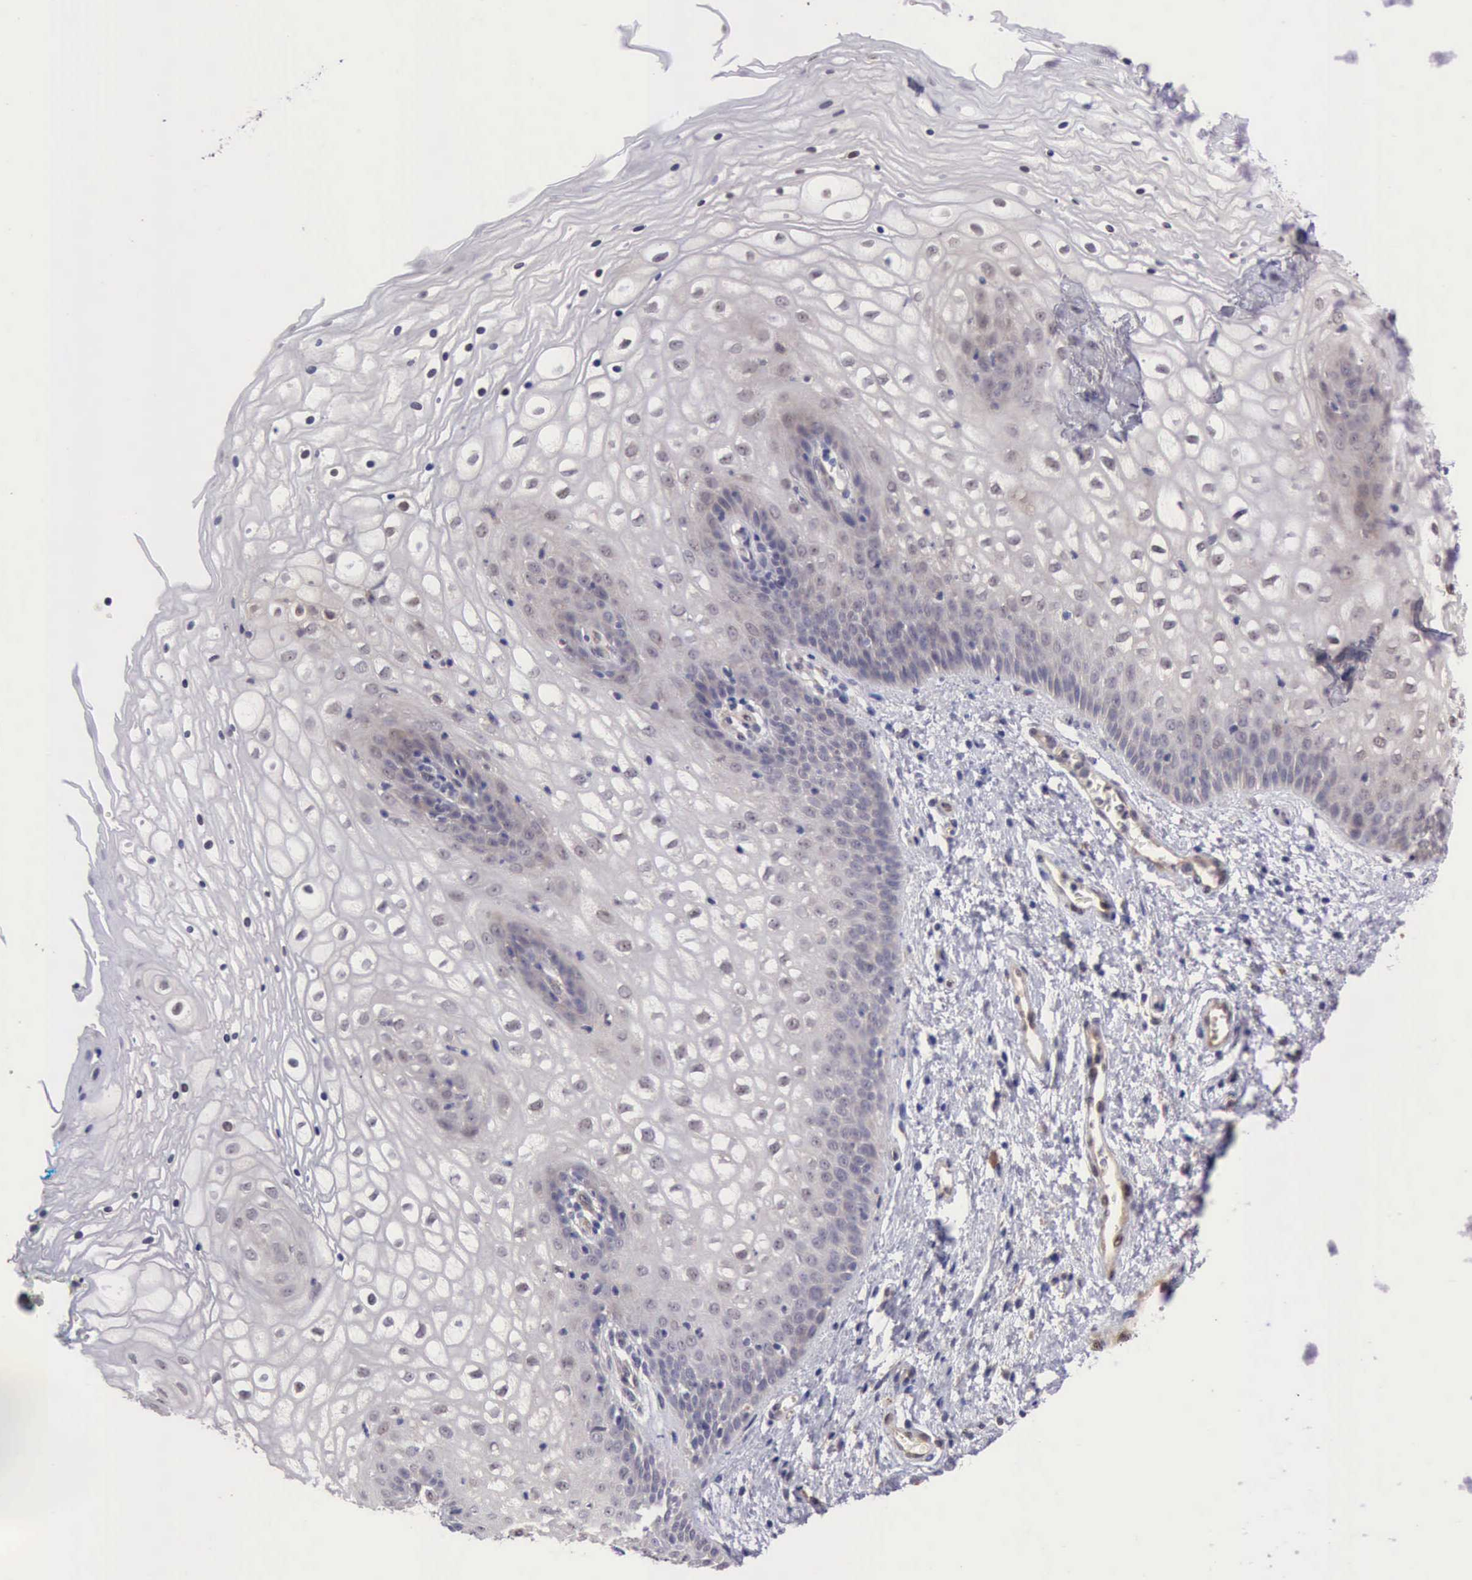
{"staining": {"intensity": "weak", "quantity": "<25%", "location": "cytoplasmic/membranous"}, "tissue": "vagina", "cell_type": "Squamous epithelial cells", "image_type": "normal", "snomed": [{"axis": "morphology", "description": "Normal tissue, NOS"}, {"axis": "topography", "description": "Vagina"}], "caption": "Vagina stained for a protein using immunohistochemistry (IHC) demonstrates no expression squamous epithelial cells.", "gene": "DNAJB7", "patient": {"sex": "female", "age": 34}}